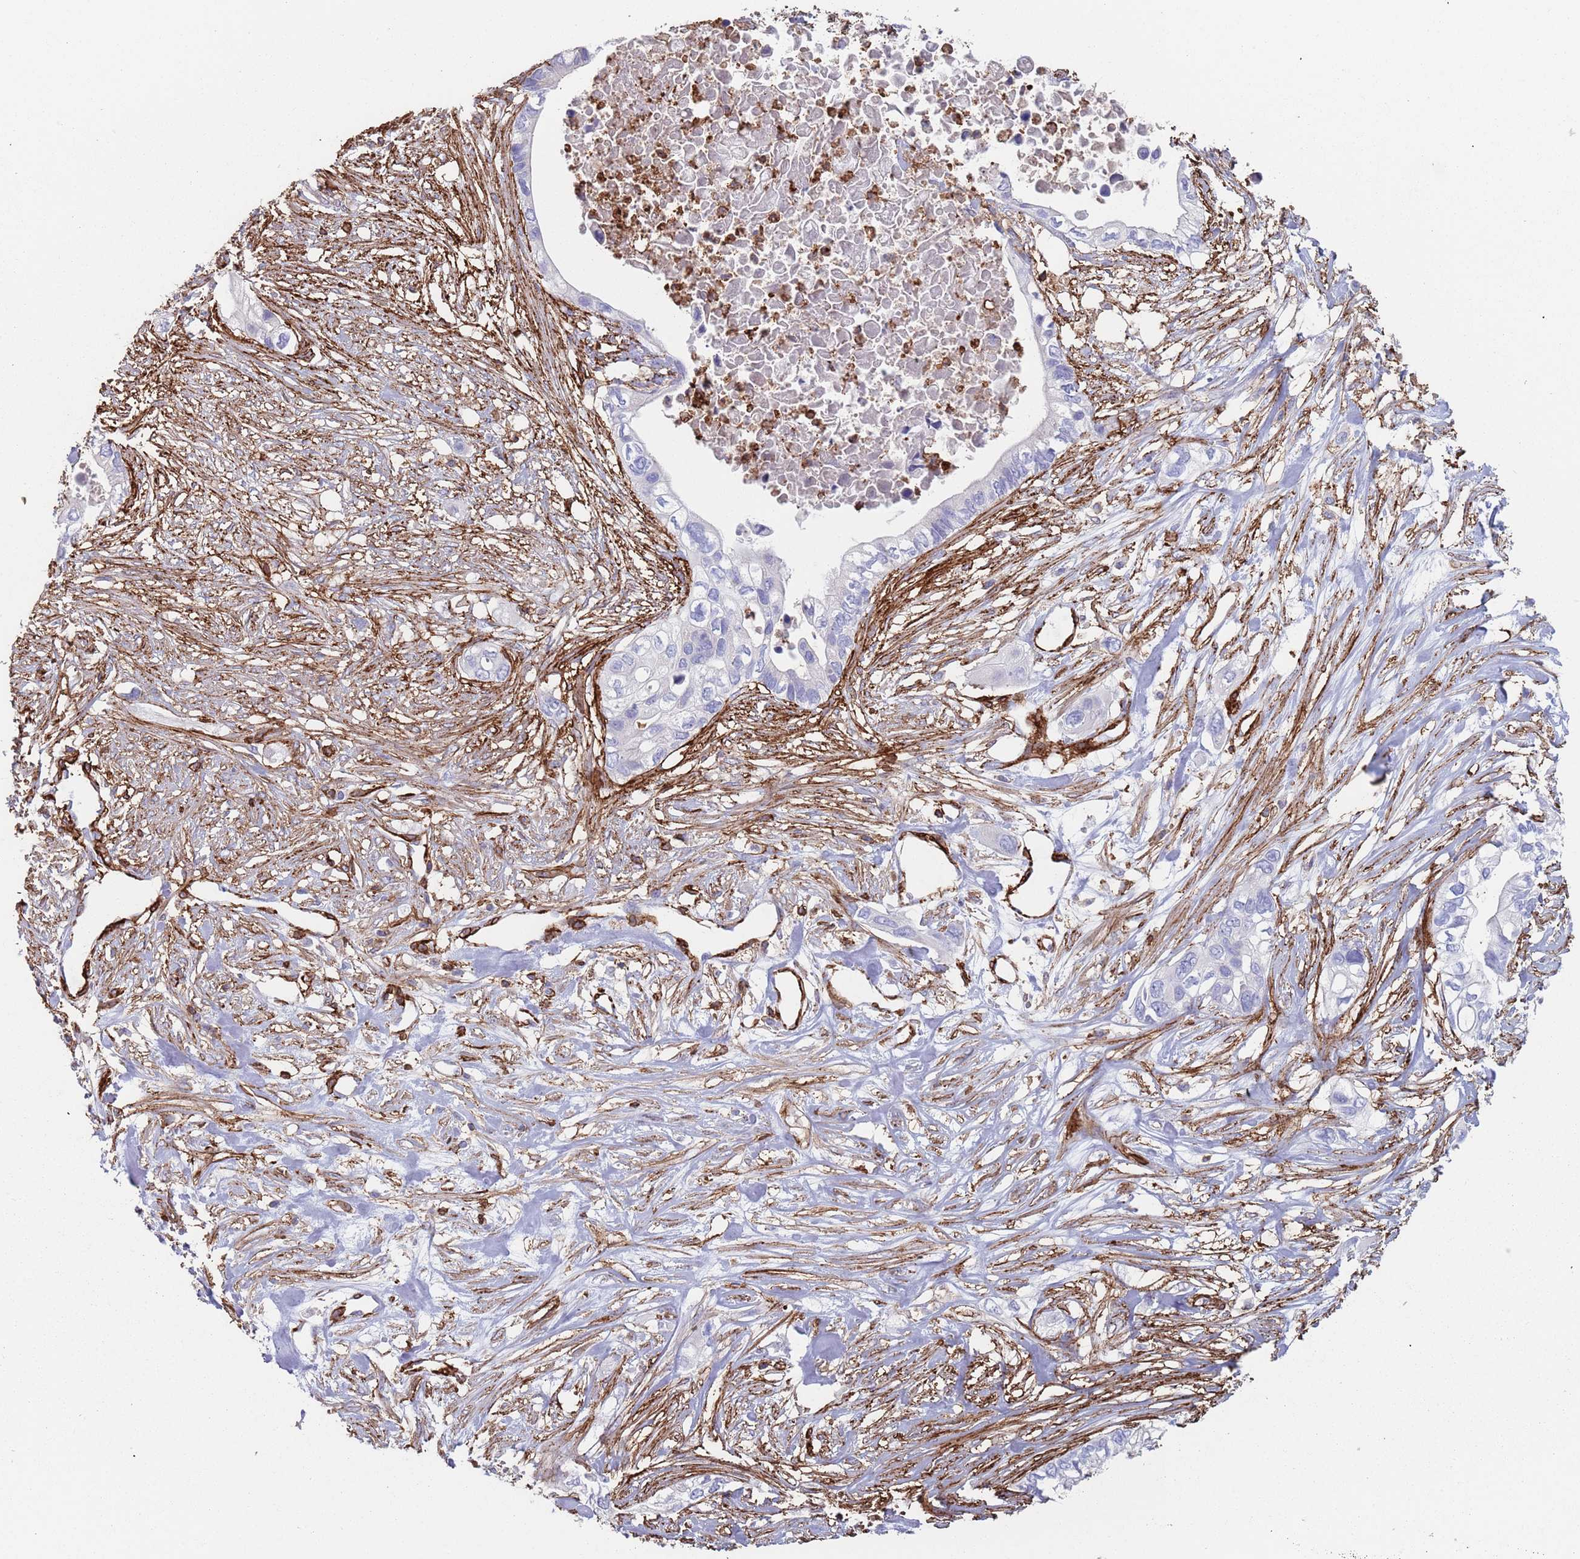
{"staining": {"intensity": "negative", "quantity": "none", "location": "none"}, "tissue": "pancreatic cancer", "cell_type": "Tumor cells", "image_type": "cancer", "snomed": [{"axis": "morphology", "description": "Adenocarcinoma, NOS"}, {"axis": "topography", "description": "Pancreas"}], "caption": "This is an immunohistochemistry micrograph of human pancreatic cancer (adenocarcinoma). There is no expression in tumor cells.", "gene": "RNF144A", "patient": {"sex": "female", "age": 63}}